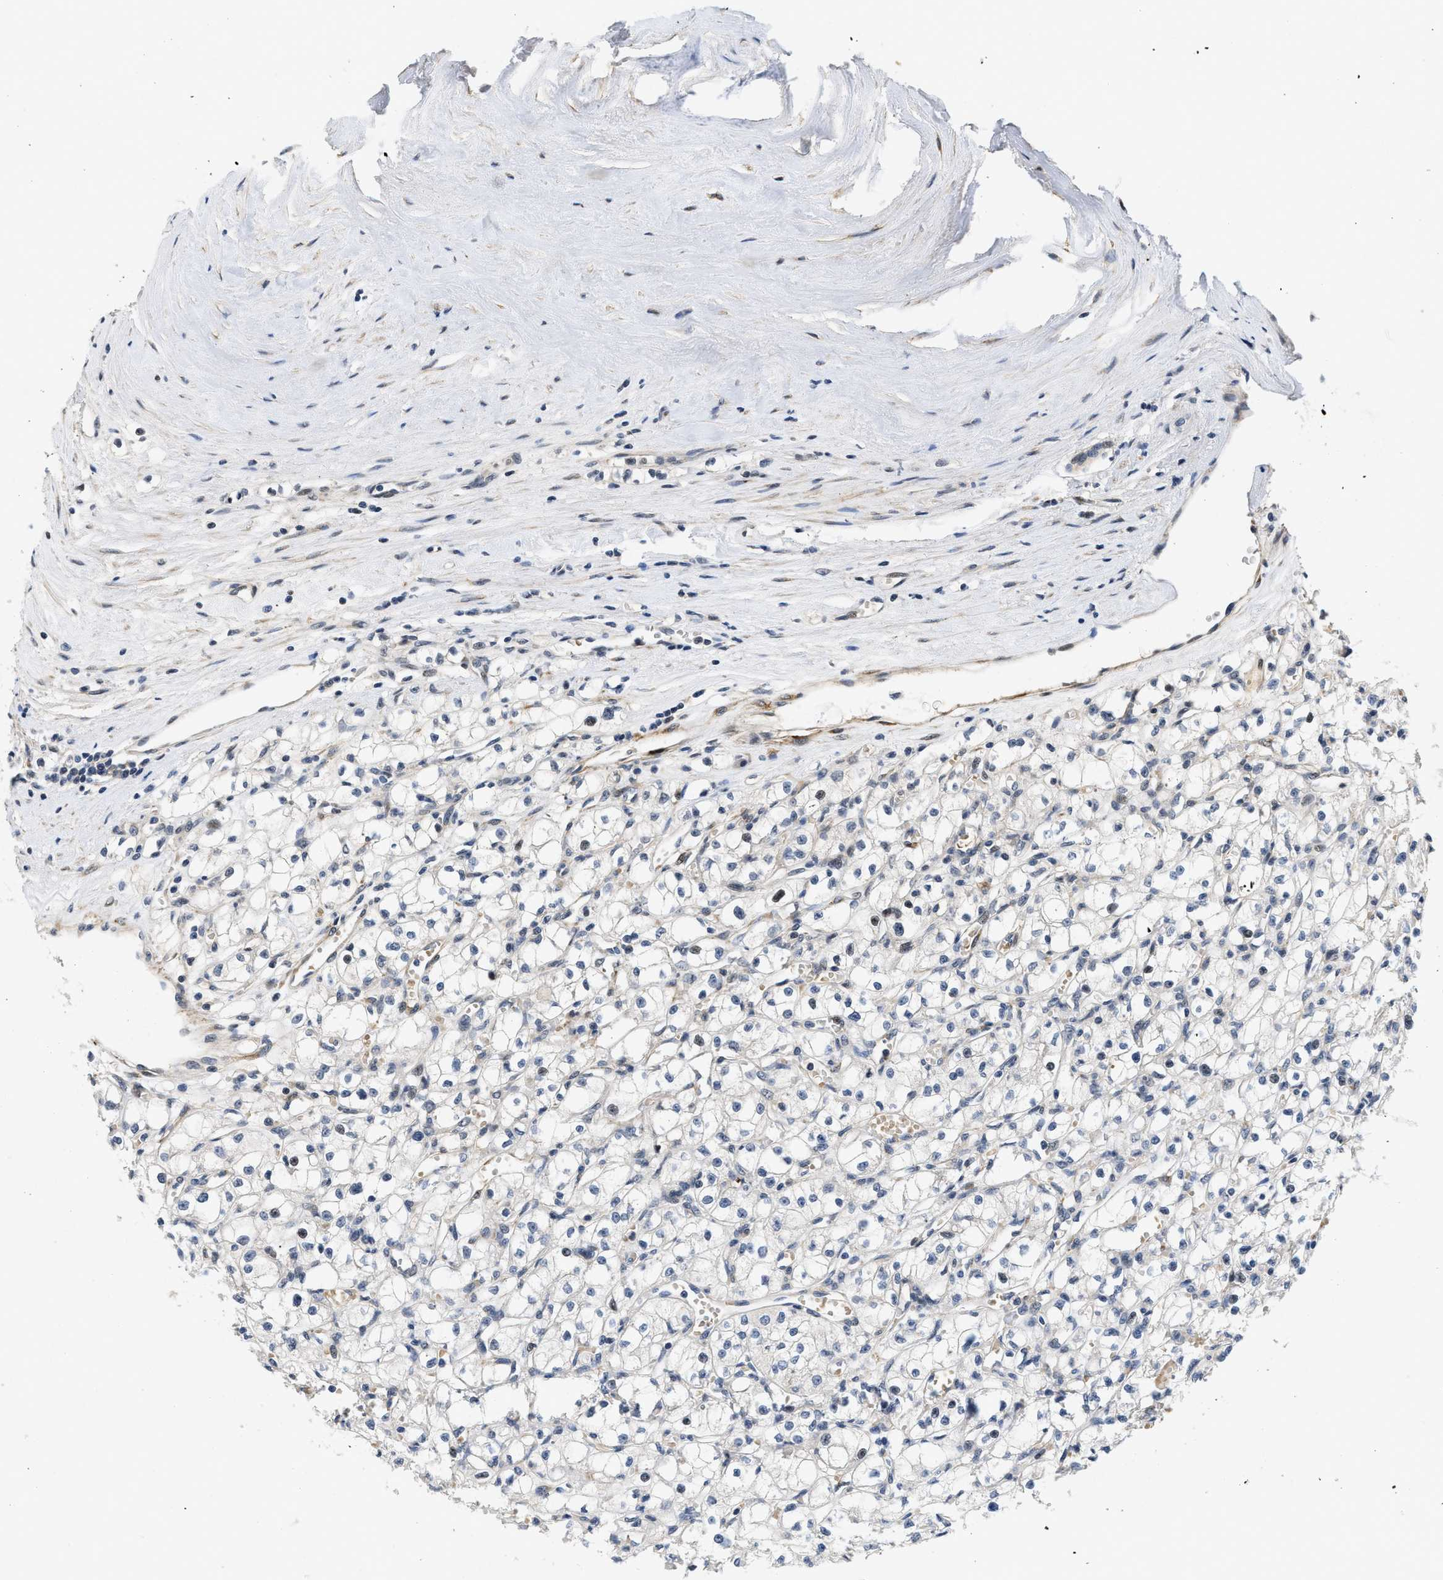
{"staining": {"intensity": "negative", "quantity": "none", "location": "none"}, "tissue": "renal cancer", "cell_type": "Tumor cells", "image_type": "cancer", "snomed": [{"axis": "morphology", "description": "Adenocarcinoma, NOS"}, {"axis": "topography", "description": "Kidney"}], "caption": "This is an immunohistochemistry (IHC) histopathology image of human renal adenocarcinoma. There is no positivity in tumor cells.", "gene": "VIP", "patient": {"sex": "male", "age": 56}}